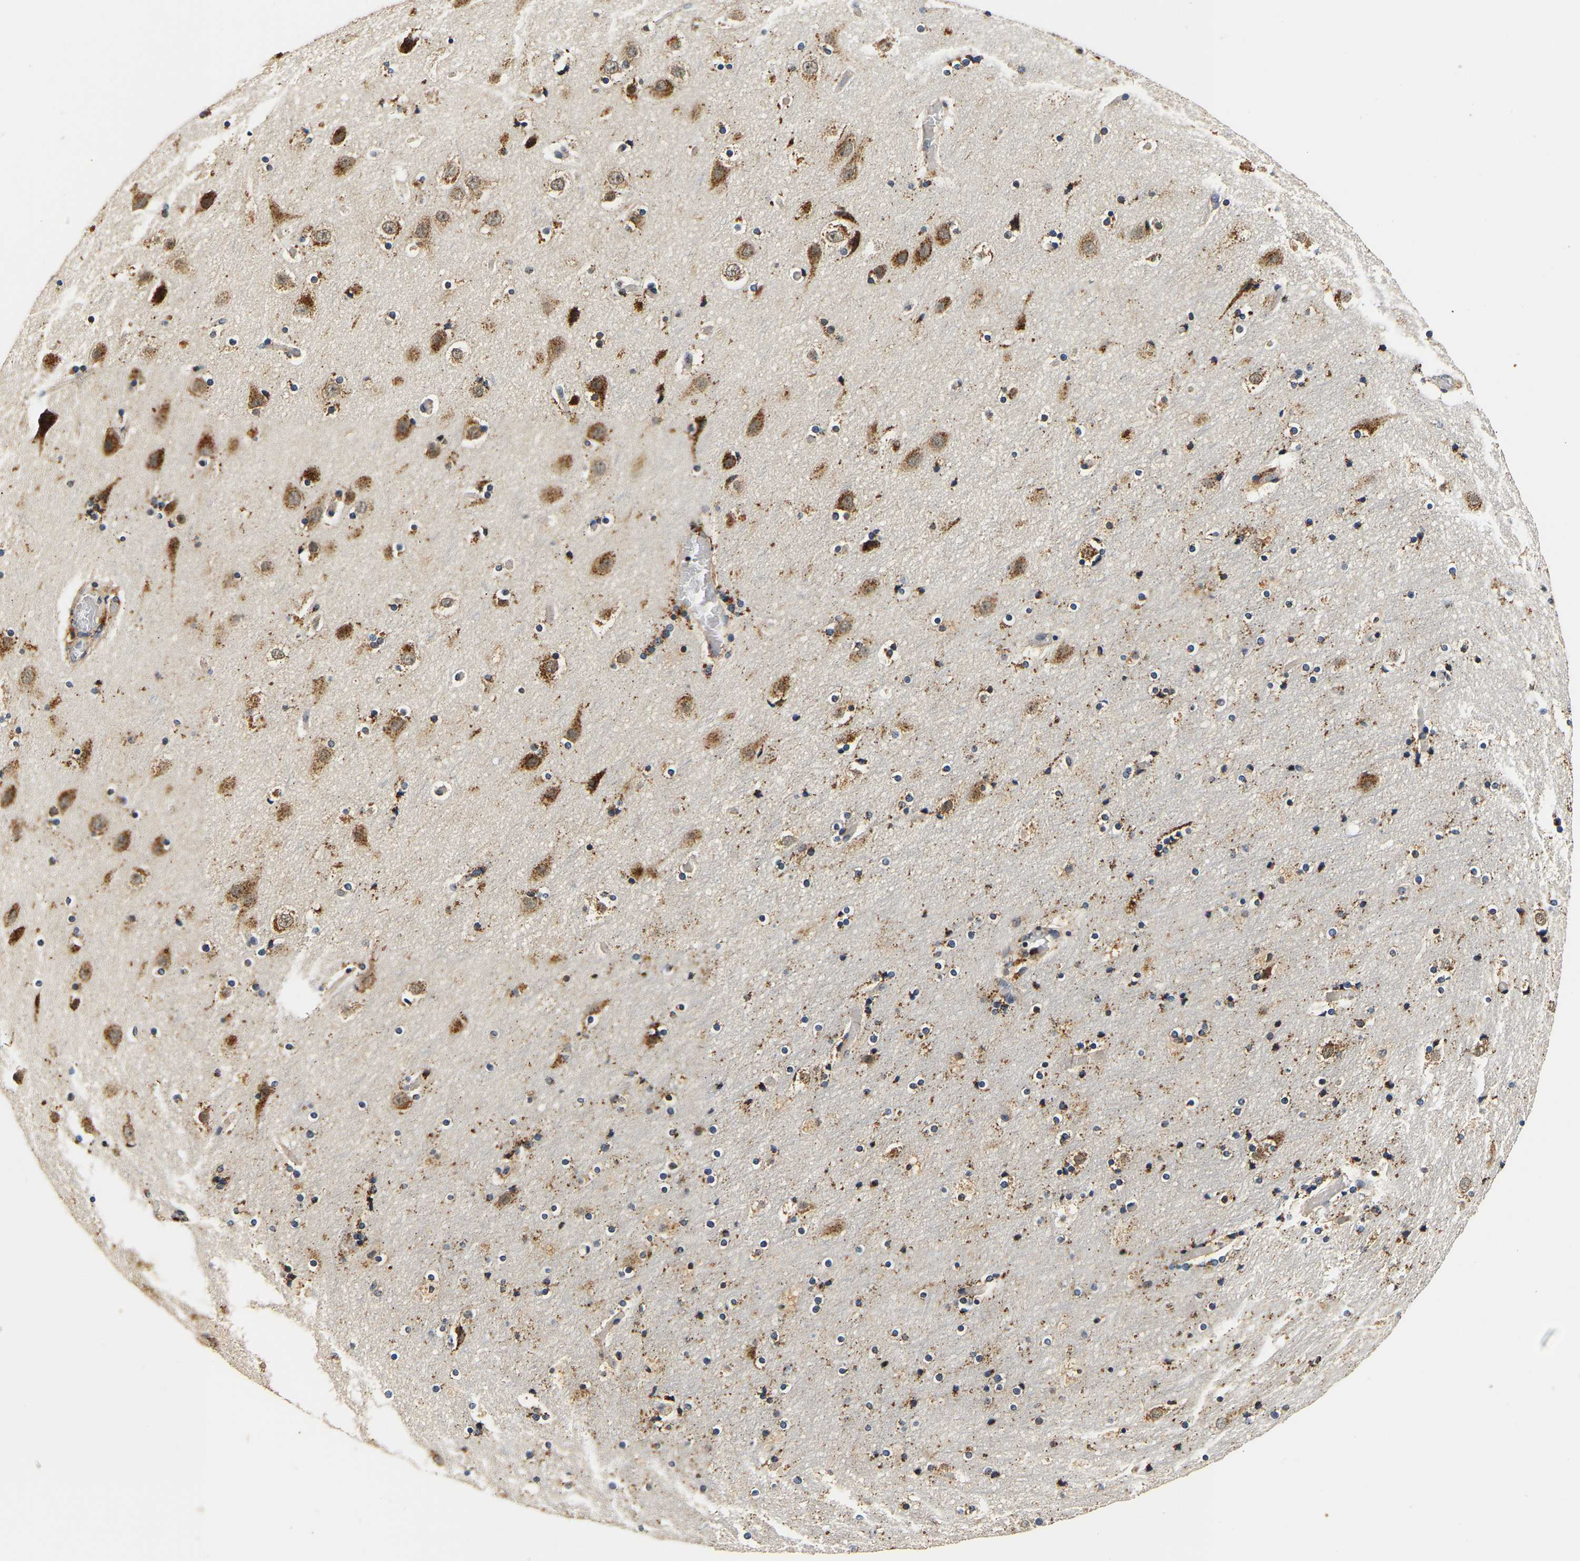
{"staining": {"intensity": "moderate", "quantity": "25%-75%", "location": "cytoplasmic/membranous"}, "tissue": "cerebral cortex", "cell_type": "Endothelial cells", "image_type": "normal", "snomed": [{"axis": "morphology", "description": "Normal tissue, NOS"}, {"axis": "topography", "description": "Cerebral cortex"}], "caption": "IHC staining of unremarkable cerebral cortex, which demonstrates medium levels of moderate cytoplasmic/membranous staining in approximately 25%-75% of endothelial cells indicating moderate cytoplasmic/membranous protein expression. The staining was performed using DAB (3,3'-diaminobenzidine) (brown) for protein detection and nuclei were counterstained in hematoxylin (blue).", "gene": "SMU1", "patient": {"sex": "male", "age": 57}}